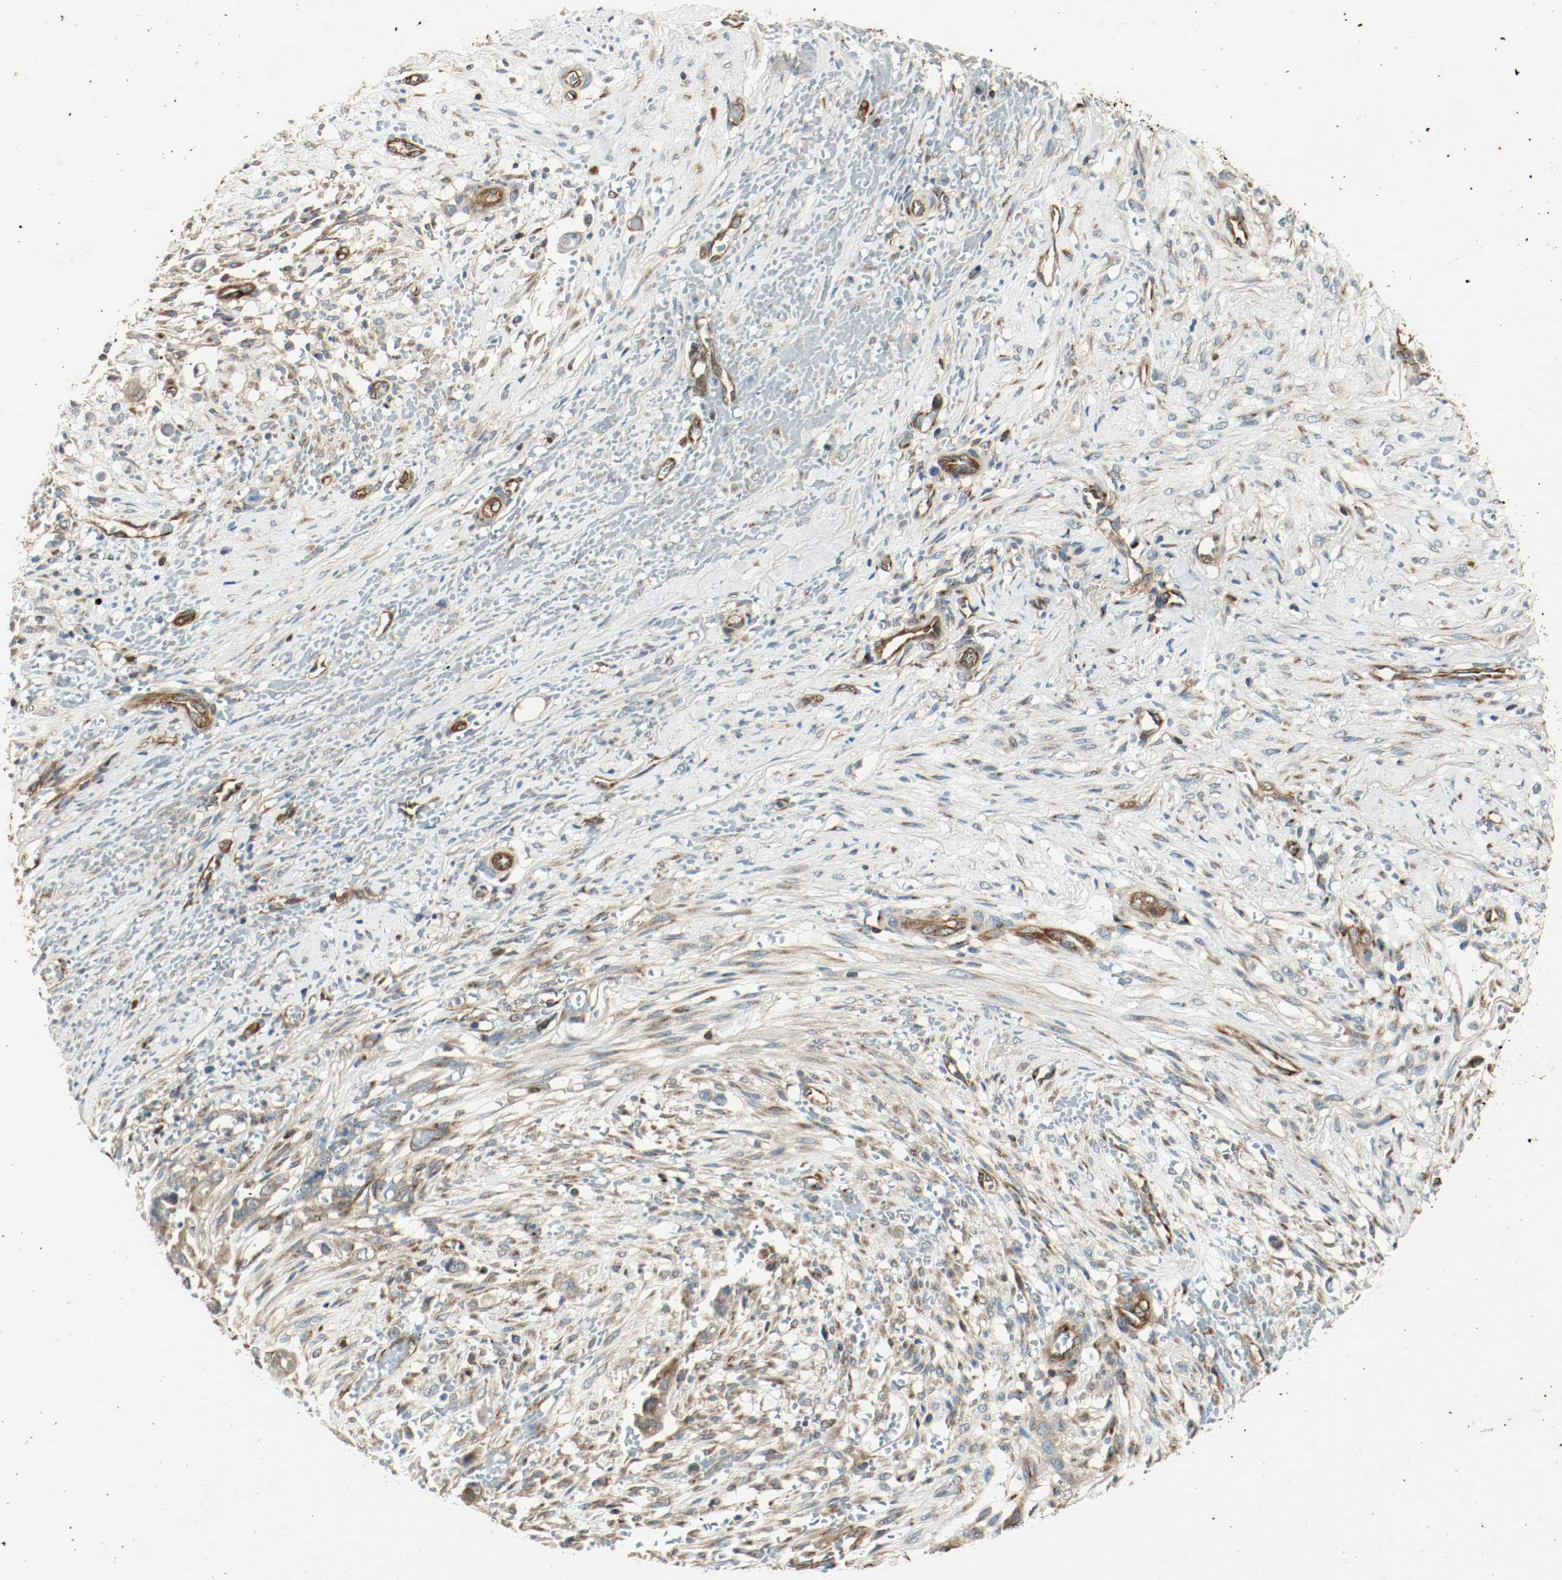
{"staining": {"intensity": "moderate", "quantity": ">75%", "location": "cytoplasmic/membranous"}, "tissue": "liver cancer", "cell_type": "Tumor cells", "image_type": "cancer", "snomed": [{"axis": "morphology", "description": "Cholangiocarcinoma"}, {"axis": "topography", "description": "Liver"}], "caption": "An image of cholangiocarcinoma (liver) stained for a protein reveals moderate cytoplasmic/membranous brown staining in tumor cells.", "gene": "PLCG1", "patient": {"sex": "female", "age": 70}}